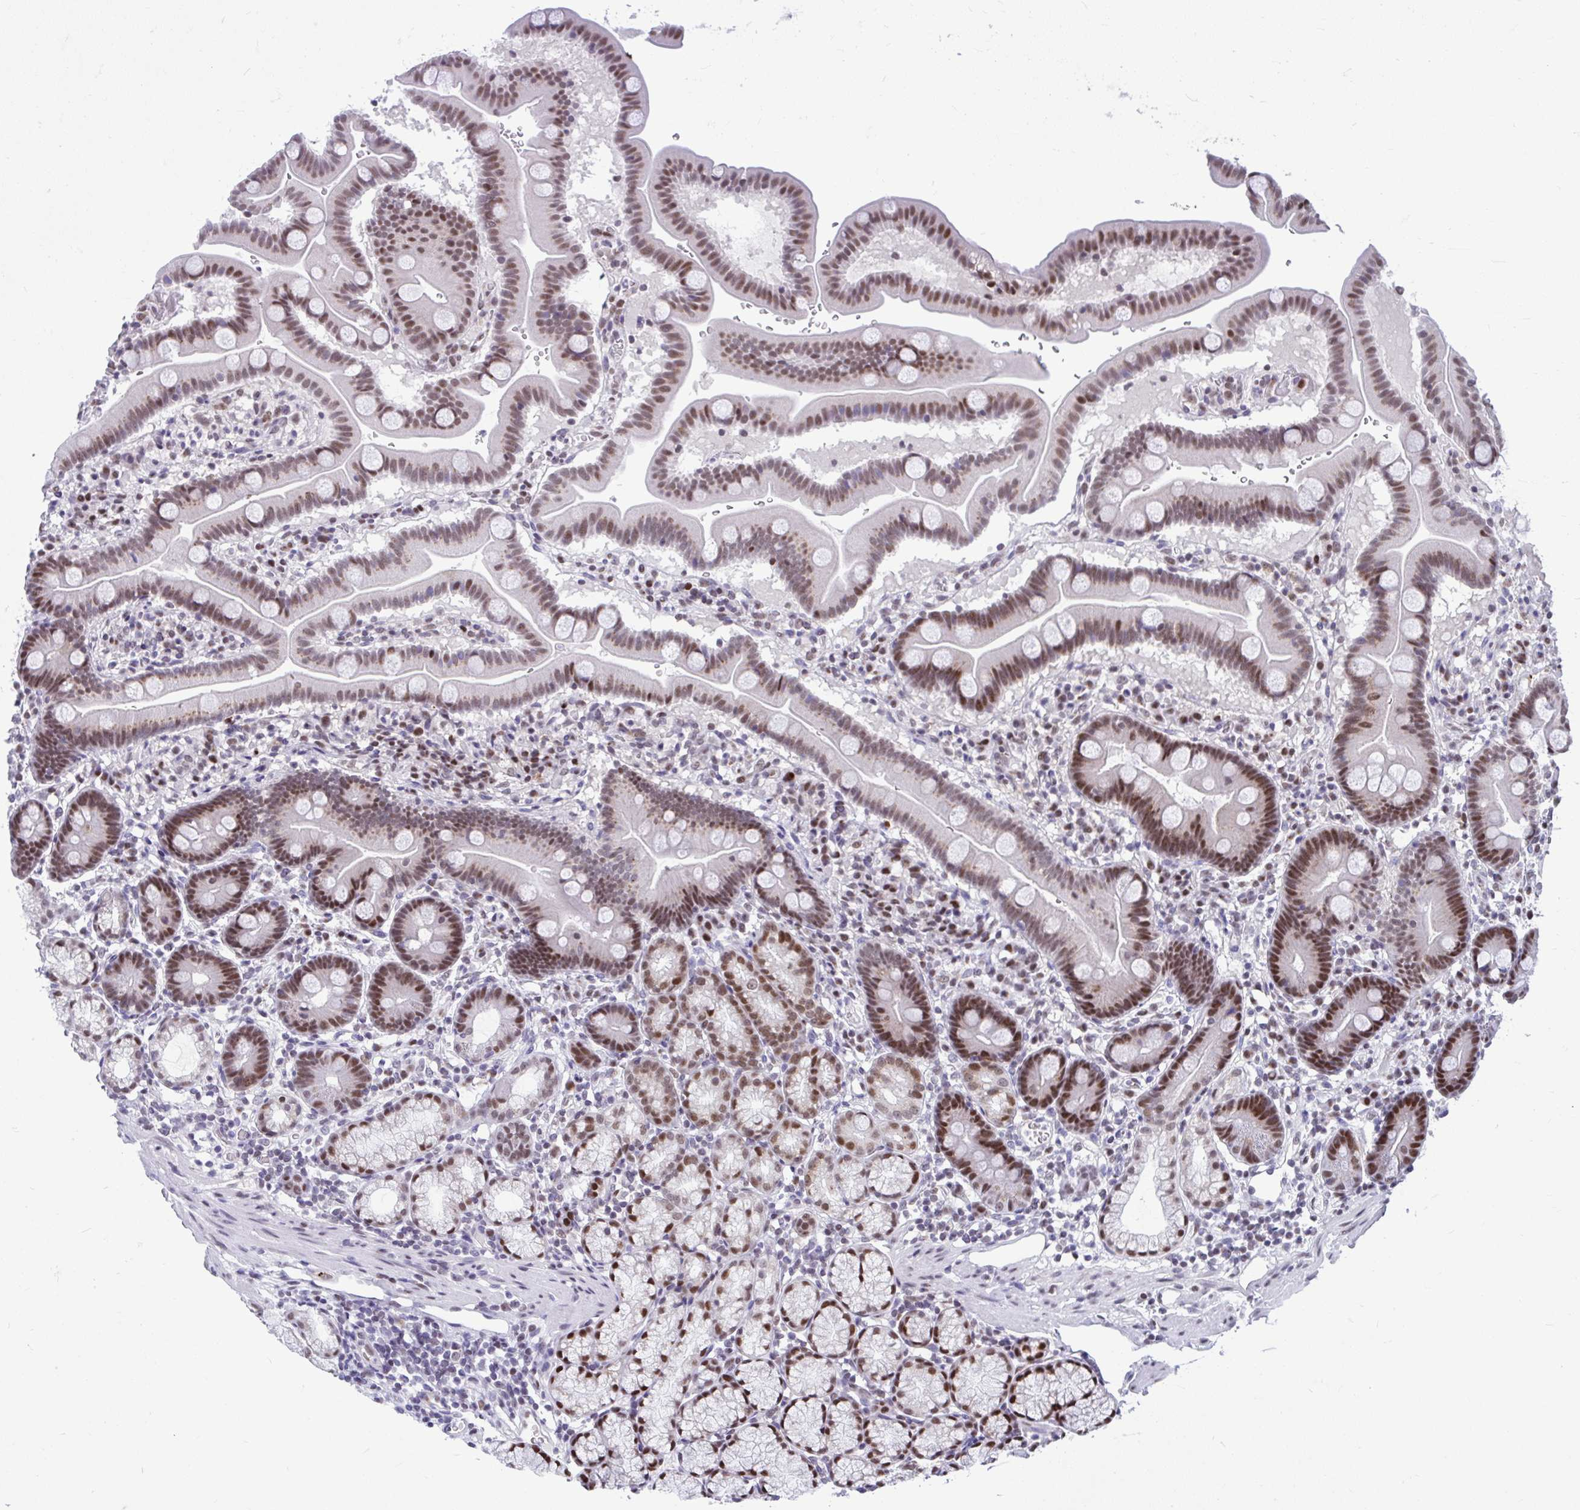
{"staining": {"intensity": "moderate", "quantity": "25%-75%", "location": "nuclear"}, "tissue": "duodenum", "cell_type": "Glandular cells", "image_type": "normal", "snomed": [{"axis": "morphology", "description": "Normal tissue, NOS"}, {"axis": "topography", "description": "Duodenum"}], "caption": "Approximately 25%-75% of glandular cells in unremarkable human duodenum reveal moderate nuclear protein expression as visualized by brown immunohistochemical staining.", "gene": "SLC35C2", "patient": {"sex": "male", "age": 59}}